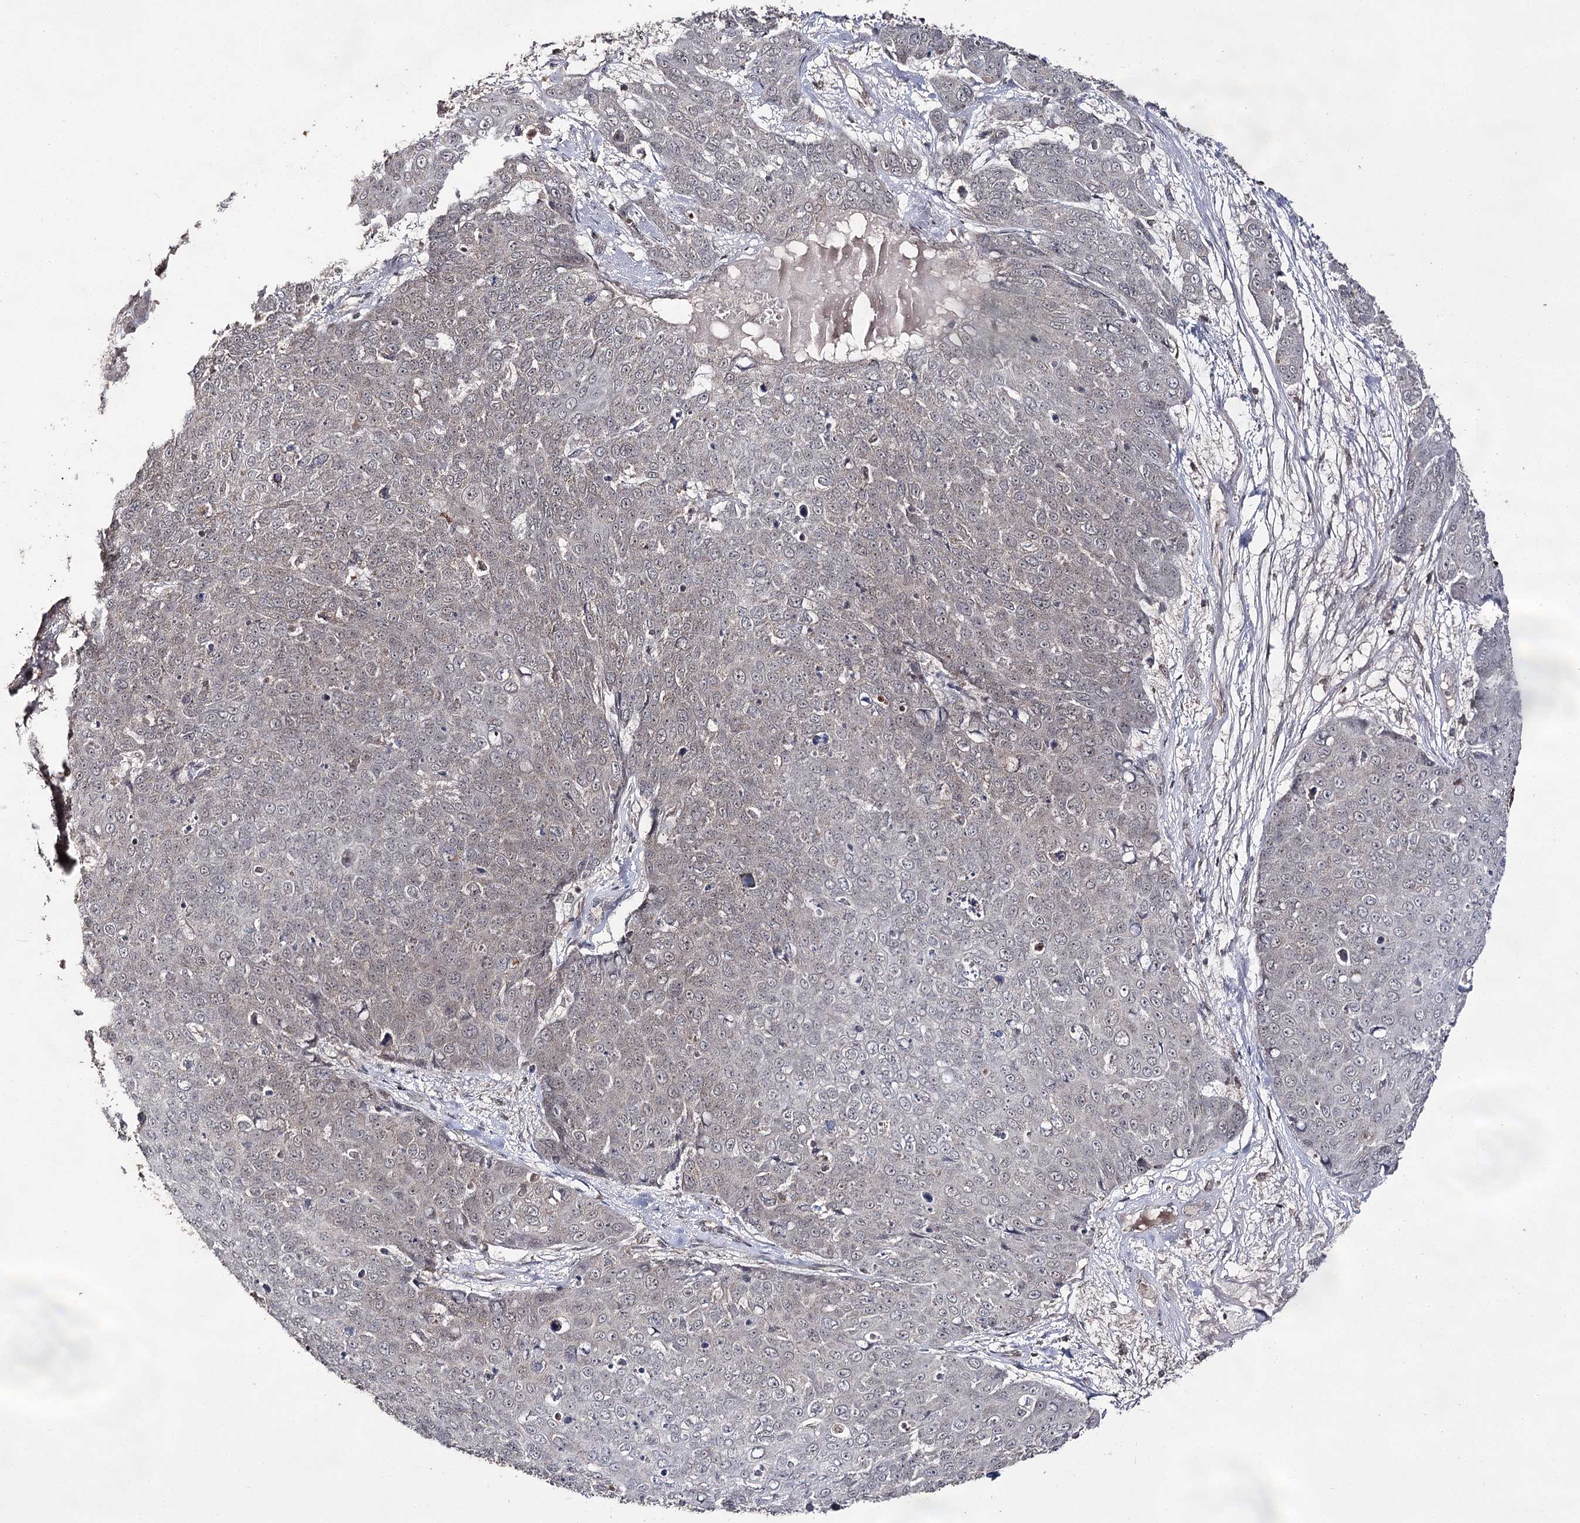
{"staining": {"intensity": "negative", "quantity": "none", "location": "none"}, "tissue": "skin cancer", "cell_type": "Tumor cells", "image_type": "cancer", "snomed": [{"axis": "morphology", "description": "Squamous cell carcinoma, NOS"}, {"axis": "topography", "description": "Skin"}], "caption": "Protein analysis of skin cancer displays no significant staining in tumor cells.", "gene": "ACTR6", "patient": {"sex": "male", "age": 71}}